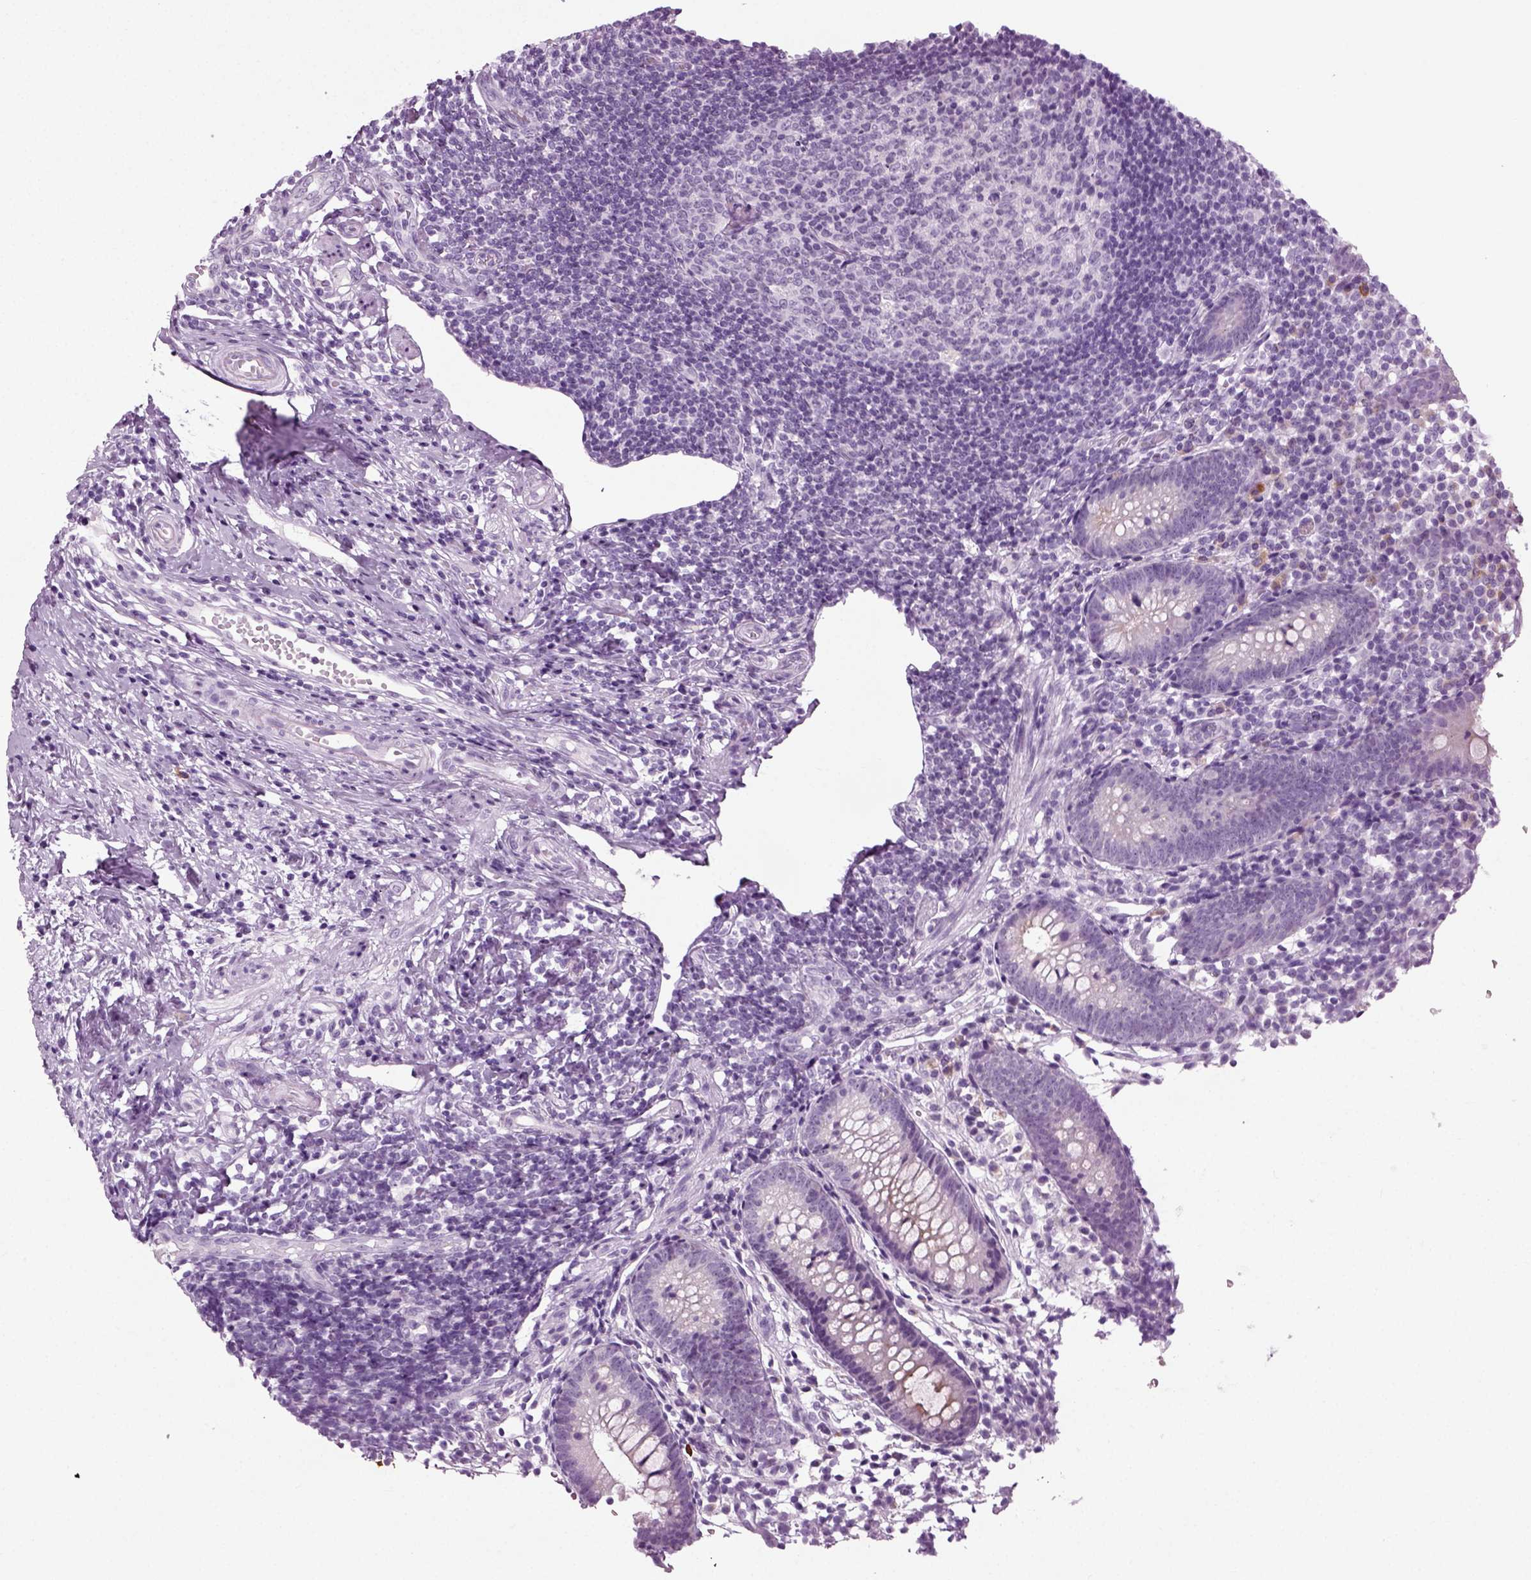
{"staining": {"intensity": "weak", "quantity": "<25%", "location": "cytoplasmic/membranous"}, "tissue": "appendix", "cell_type": "Glandular cells", "image_type": "normal", "snomed": [{"axis": "morphology", "description": "Normal tissue, NOS"}, {"axis": "topography", "description": "Appendix"}], "caption": "This is an immunohistochemistry (IHC) image of benign human appendix. There is no expression in glandular cells.", "gene": "PRLH", "patient": {"sex": "female", "age": 40}}